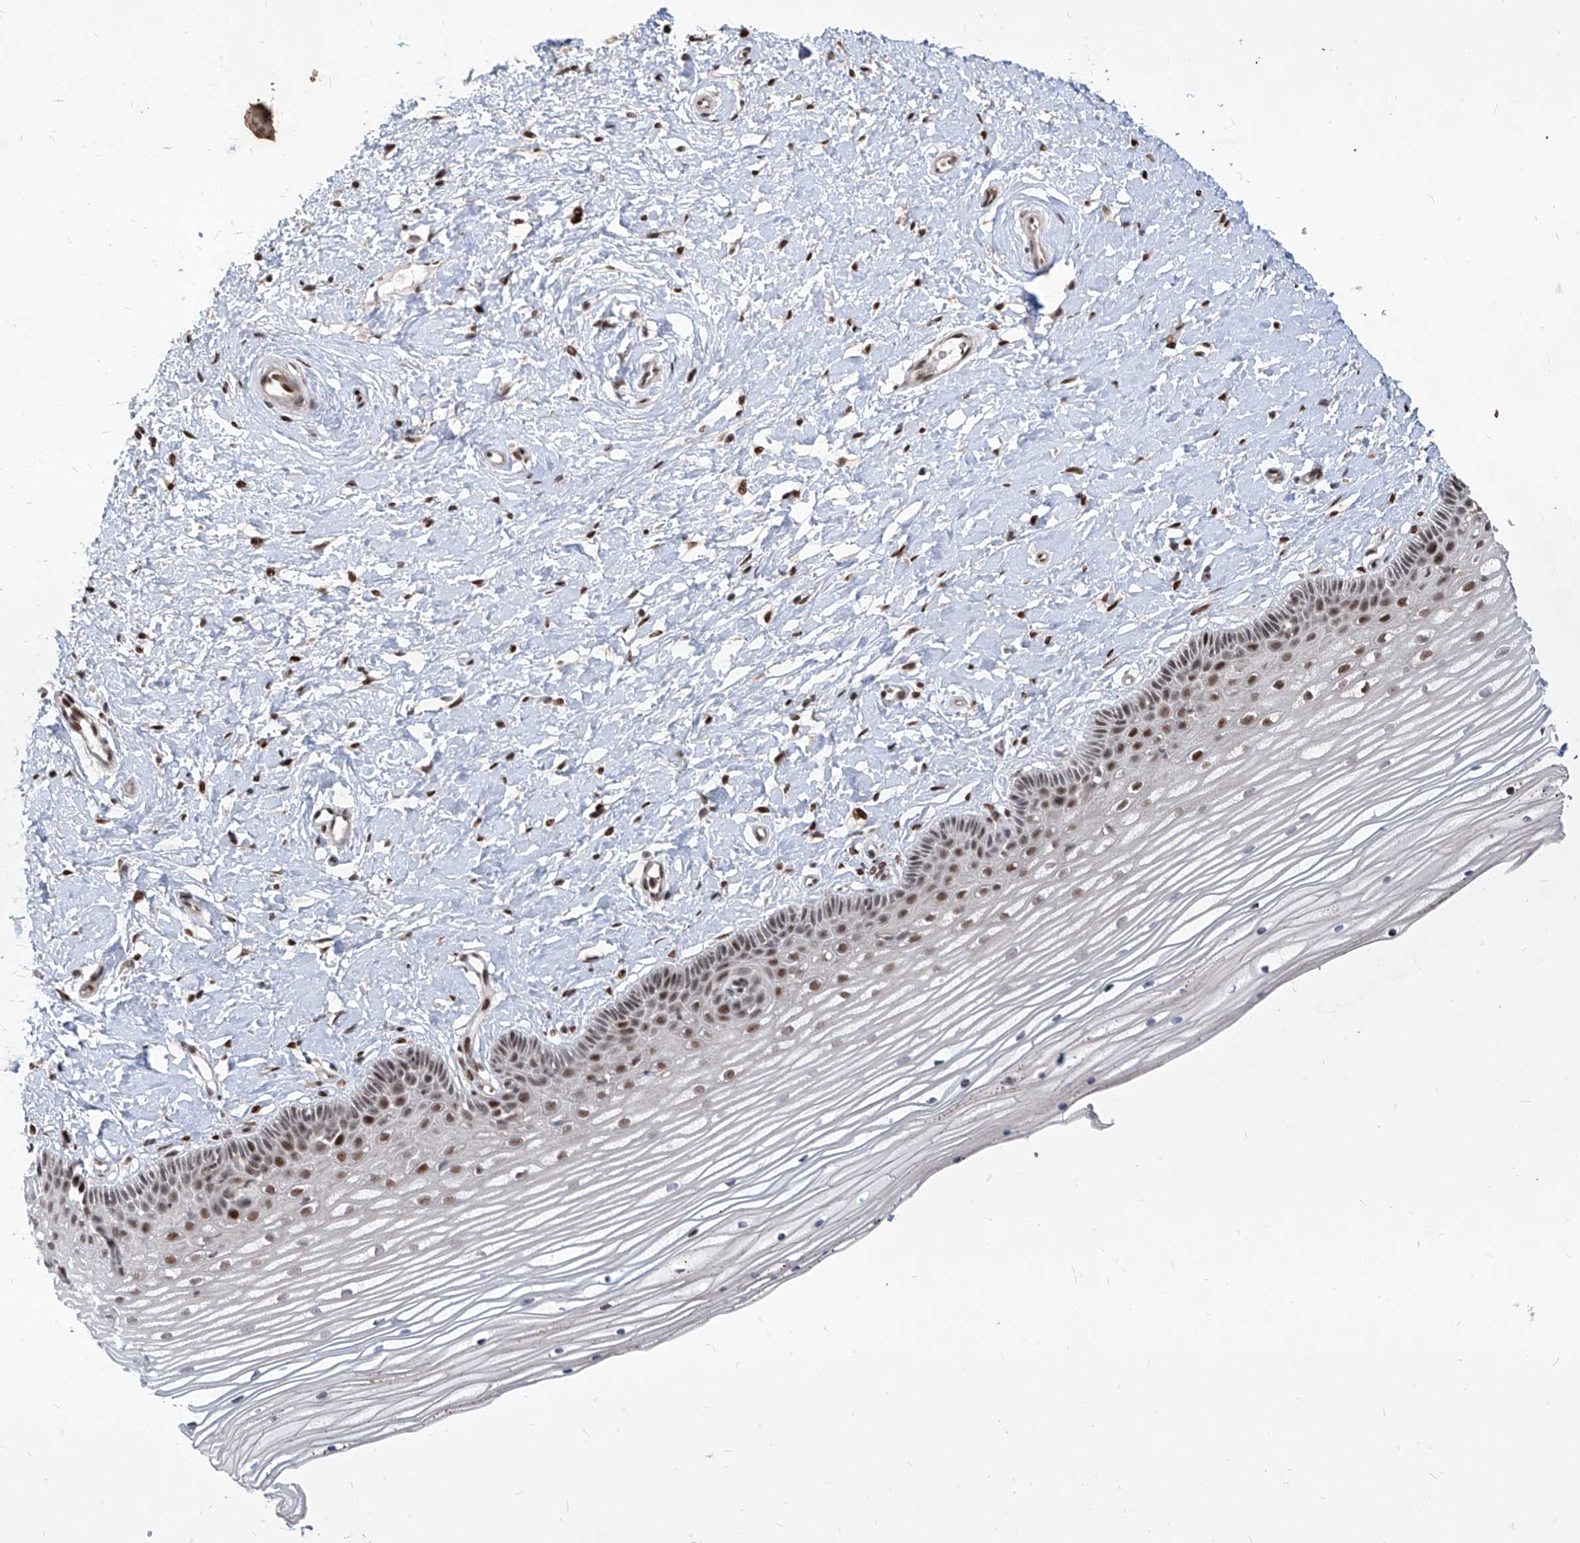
{"staining": {"intensity": "moderate", "quantity": "25%-75%", "location": "nuclear"}, "tissue": "vagina", "cell_type": "Squamous epithelial cells", "image_type": "normal", "snomed": [{"axis": "morphology", "description": "Normal tissue, NOS"}, {"axis": "topography", "description": "Vagina"}, {"axis": "topography", "description": "Cervix"}], "caption": "A brown stain labels moderate nuclear positivity of a protein in squamous epithelial cells of unremarkable vagina. Using DAB (3,3'-diaminobenzidine) (brown) and hematoxylin (blue) stains, captured at high magnification using brightfield microscopy.", "gene": "IRF2", "patient": {"sex": "female", "age": 40}}